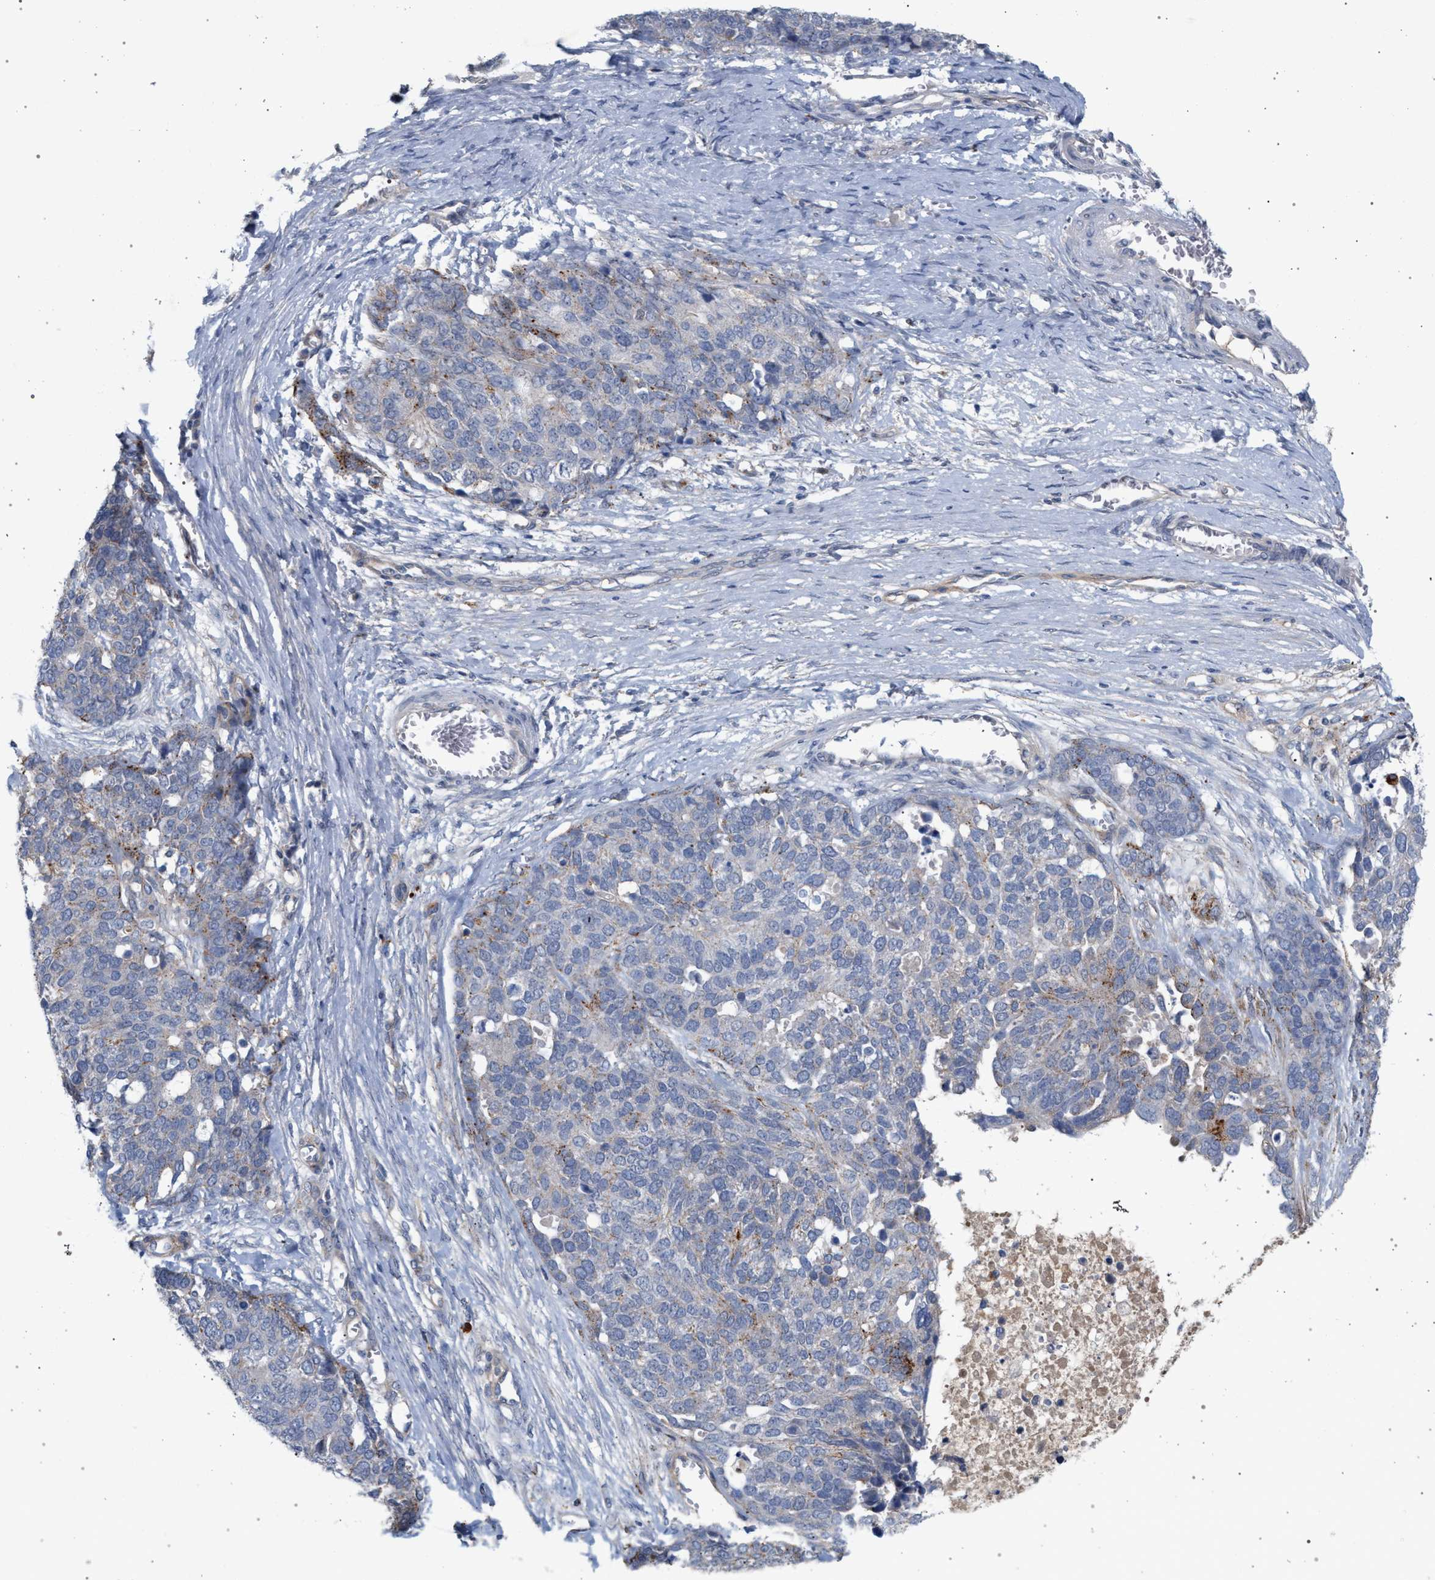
{"staining": {"intensity": "moderate", "quantity": "<25%", "location": "cytoplasmic/membranous"}, "tissue": "ovarian cancer", "cell_type": "Tumor cells", "image_type": "cancer", "snomed": [{"axis": "morphology", "description": "Cystadenocarcinoma, serous, NOS"}, {"axis": "topography", "description": "Ovary"}], "caption": "Ovarian cancer was stained to show a protein in brown. There is low levels of moderate cytoplasmic/membranous staining in about <25% of tumor cells. Using DAB (brown) and hematoxylin (blue) stains, captured at high magnification using brightfield microscopy.", "gene": "MAMDC2", "patient": {"sex": "female", "age": 44}}